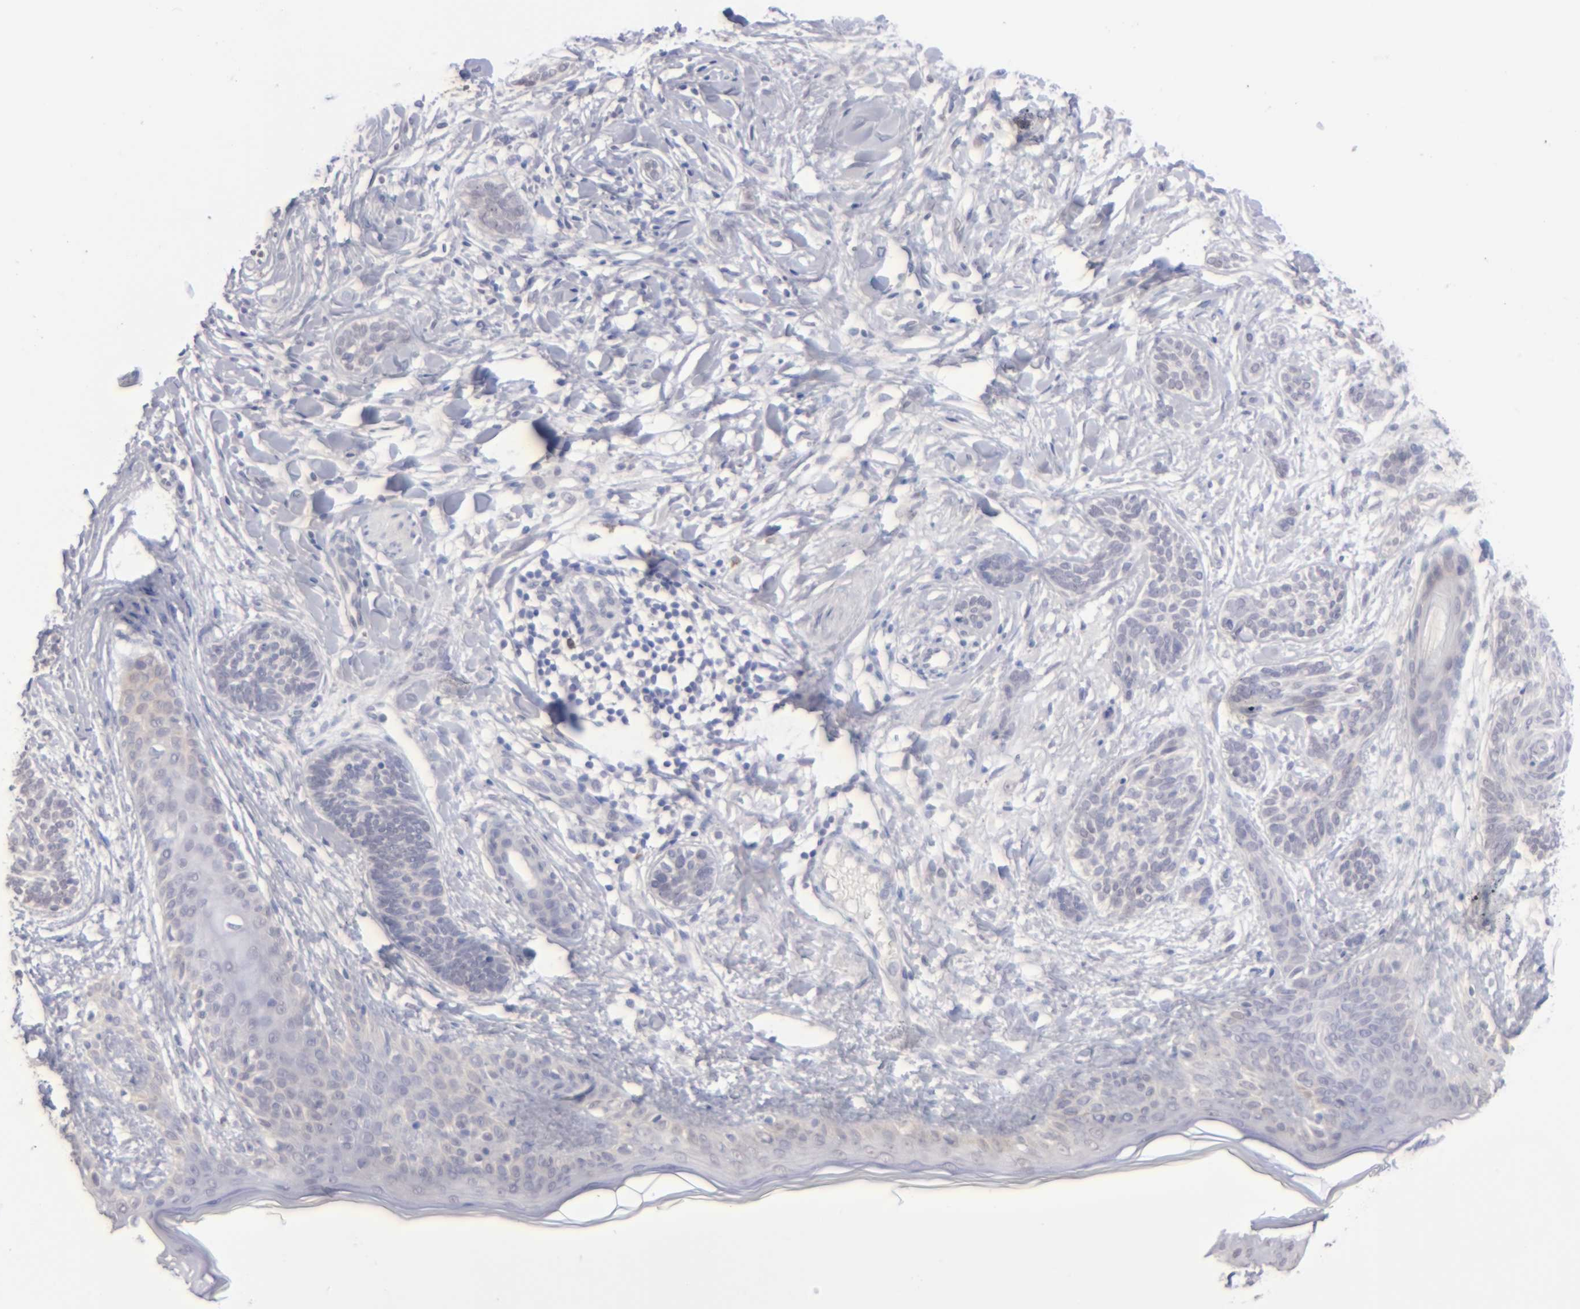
{"staining": {"intensity": "negative", "quantity": "none", "location": "none"}, "tissue": "skin cancer", "cell_type": "Tumor cells", "image_type": "cancer", "snomed": [{"axis": "morphology", "description": "Normal tissue, NOS"}, {"axis": "morphology", "description": "Basal cell carcinoma"}, {"axis": "topography", "description": "Skin"}], "caption": "Skin cancer was stained to show a protein in brown. There is no significant staining in tumor cells.", "gene": "MGAM", "patient": {"sex": "male", "age": 63}}